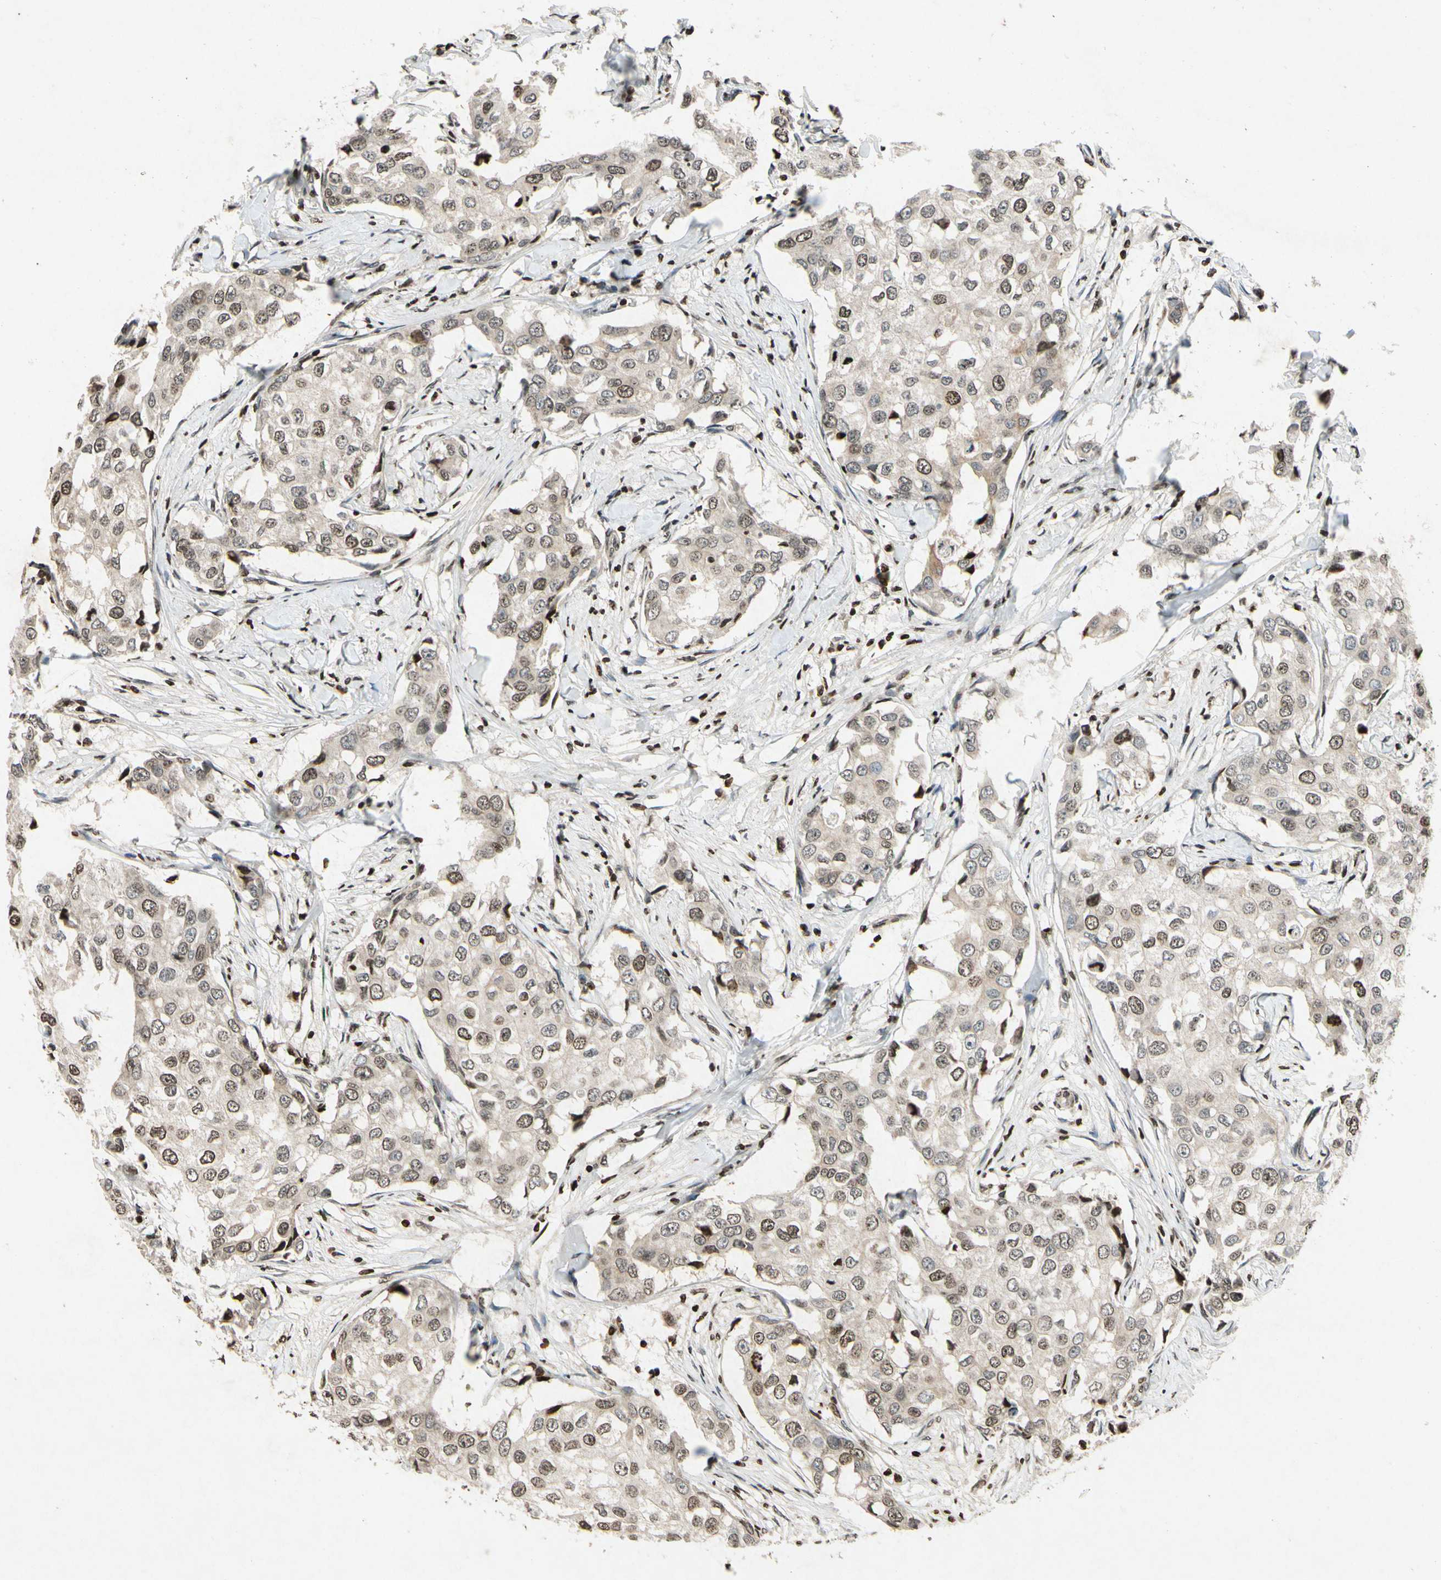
{"staining": {"intensity": "weak", "quantity": "<25%", "location": "cytoplasmic/membranous,nuclear"}, "tissue": "breast cancer", "cell_type": "Tumor cells", "image_type": "cancer", "snomed": [{"axis": "morphology", "description": "Duct carcinoma"}, {"axis": "topography", "description": "Breast"}], "caption": "The image exhibits no staining of tumor cells in breast cancer (intraductal carcinoma). (DAB immunohistochemistry (IHC), high magnification).", "gene": "HOXB3", "patient": {"sex": "female", "age": 27}}